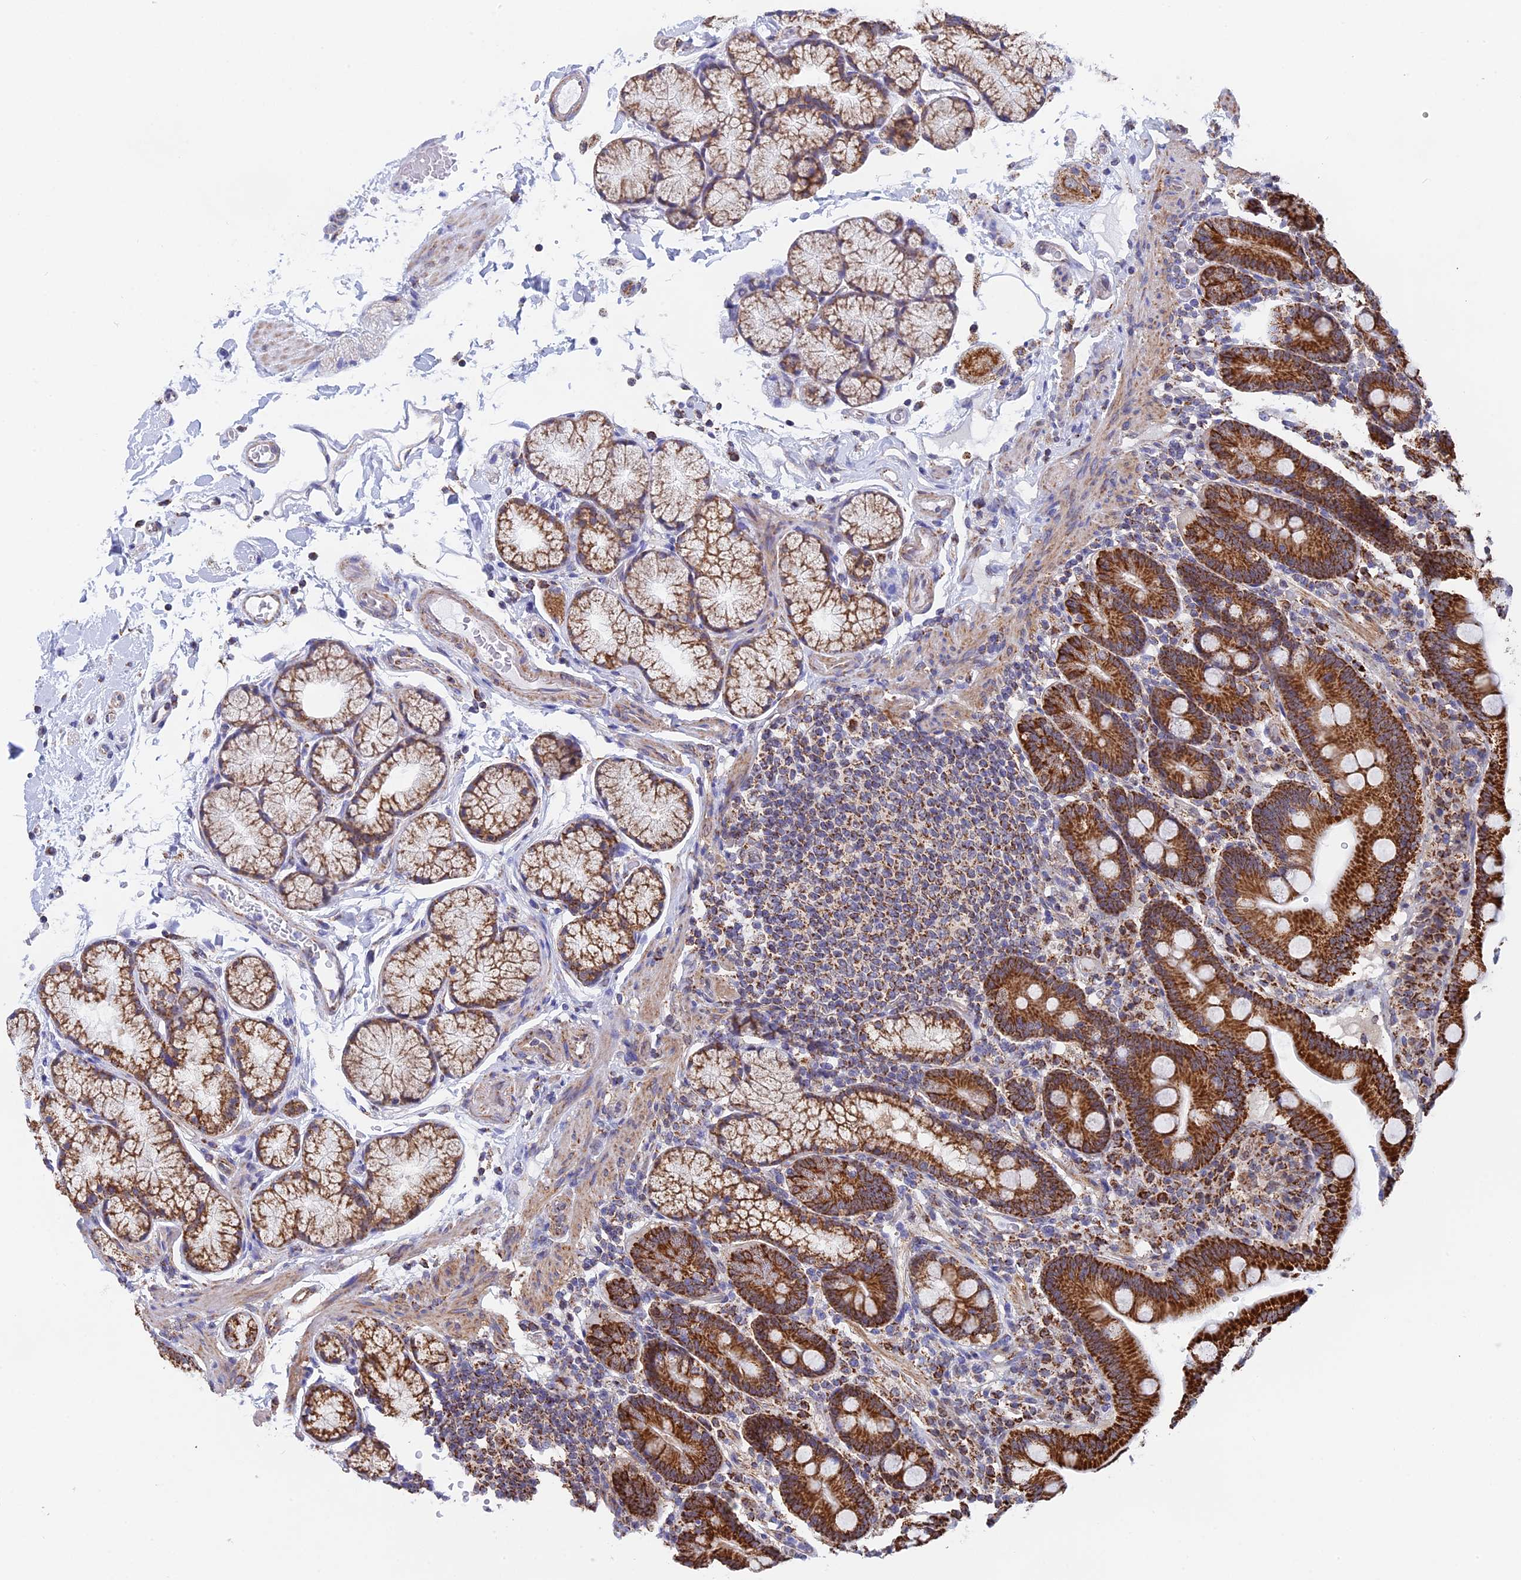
{"staining": {"intensity": "strong", "quantity": ">75%", "location": "cytoplasmic/membranous"}, "tissue": "duodenum", "cell_type": "Glandular cells", "image_type": "normal", "snomed": [{"axis": "morphology", "description": "Normal tissue, NOS"}, {"axis": "topography", "description": "Small intestine, NOS"}], "caption": "Immunohistochemistry (DAB (3,3'-diaminobenzidine)) staining of benign duodenum reveals strong cytoplasmic/membranous protein positivity in approximately >75% of glandular cells.", "gene": "CDC16", "patient": {"sex": "female", "age": 71}}